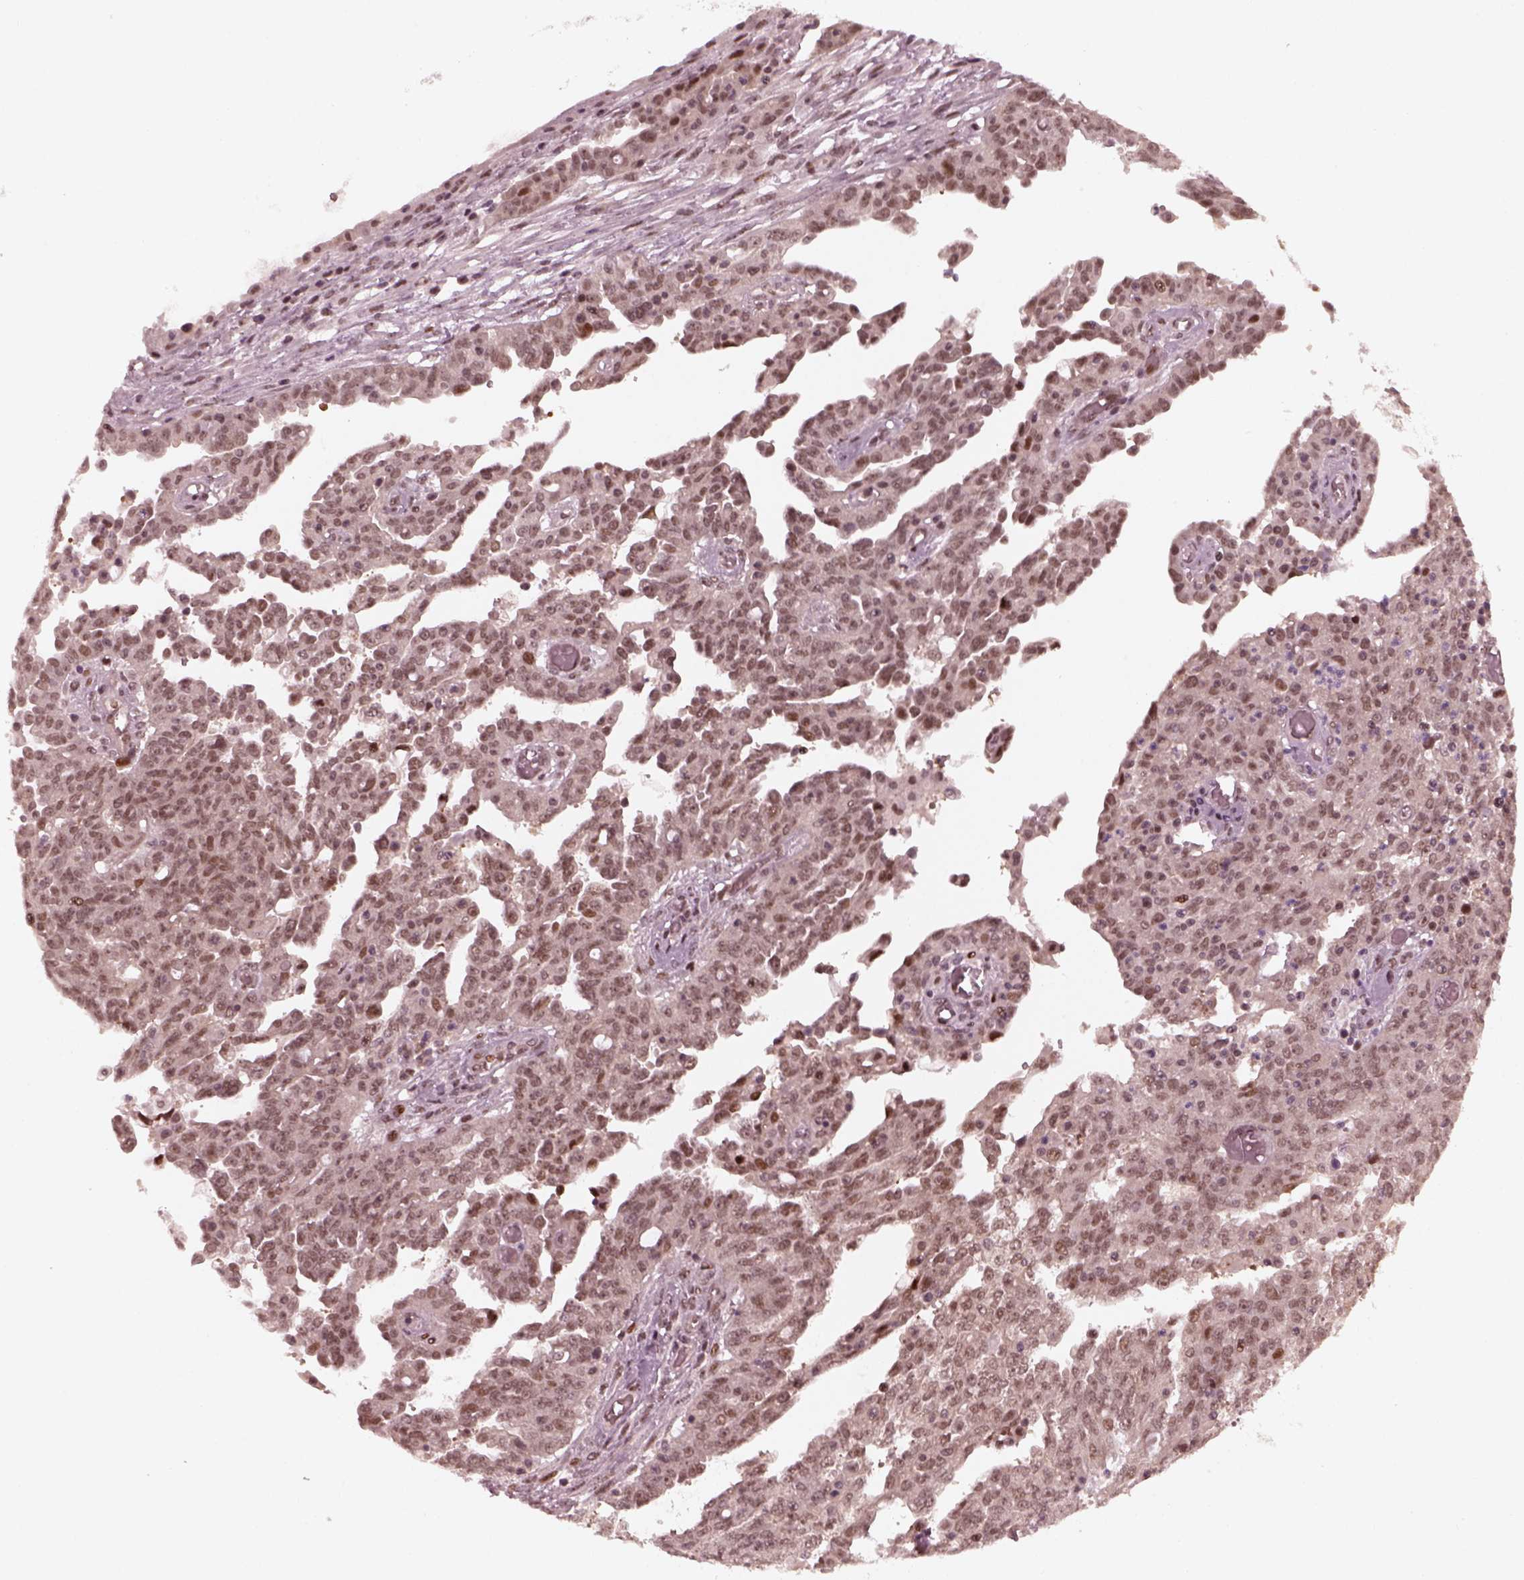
{"staining": {"intensity": "moderate", "quantity": "<25%", "location": "nuclear"}, "tissue": "ovarian cancer", "cell_type": "Tumor cells", "image_type": "cancer", "snomed": [{"axis": "morphology", "description": "Cystadenocarcinoma, serous, NOS"}, {"axis": "topography", "description": "Ovary"}], "caption": "Immunohistochemical staining of human ovarian serous cystadenocarcinoma shows moderate nuclear protein staining in about <25% of tumor cells. The staining was performed using DAB (3,3'-diaminobenzidine), with brown indicating positive protein expression. Nuclei are stained blue with hematoxylin.", "gene": "TRIB3", "patient": {"sex": "female", "age": 67}}